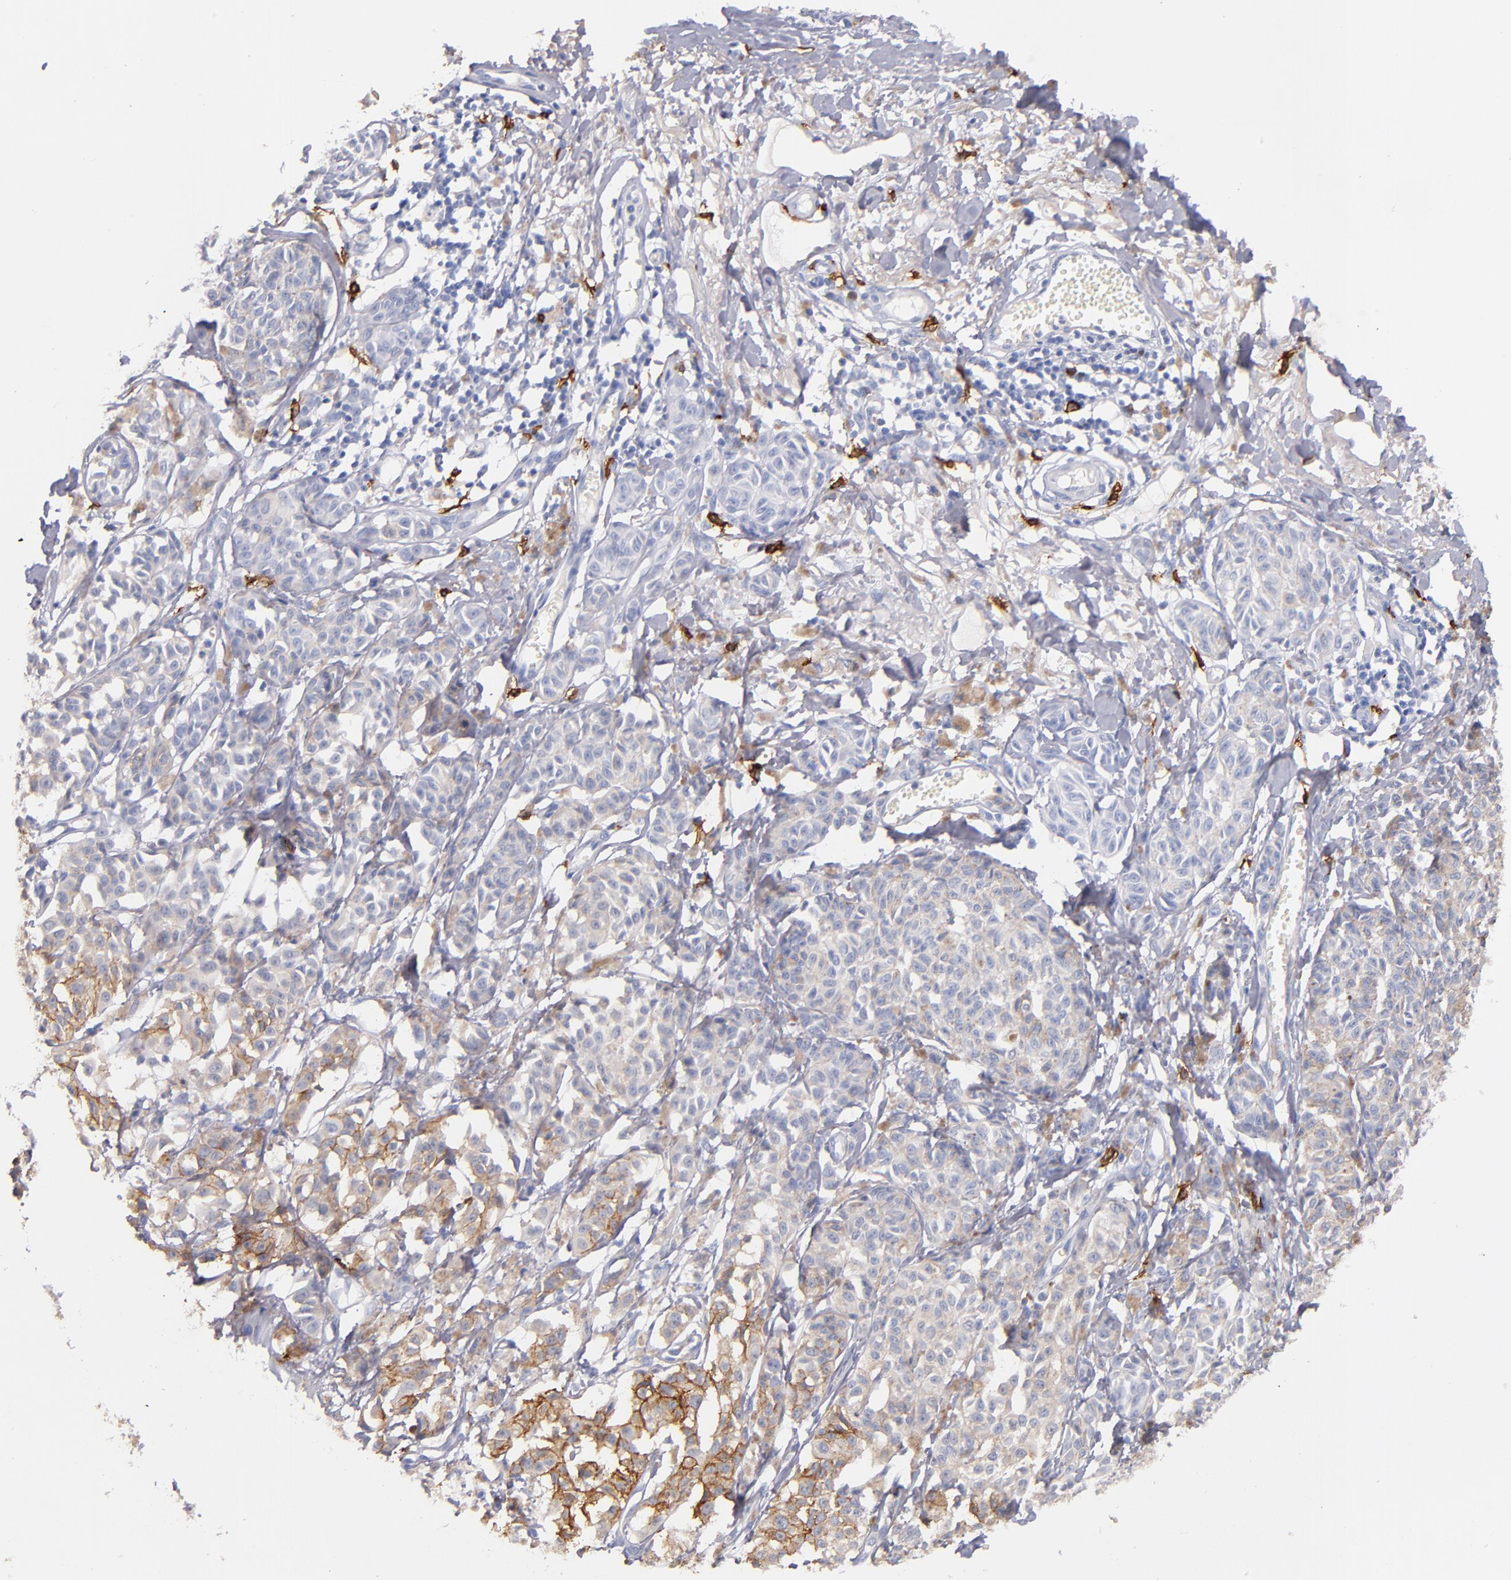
{"staining": {"intensity": "moderate", "quantity": "25%-75%", "location": "cytoplasmic/membranous"}, "tissue": "melanoma", "cell_type": "Tumor cells", "image_type": "cancer", "snomed": [{"axis": "morphology", "description": "Malignant melanoma, NOS"}, {"axis": "topography", "description": "Skin"}], "caption": "High-power microscopy captured an IHC histopathology image of melanoma, revealing moderate cytoplasmic/membranous positivity in approximately 25%-75% of tumor cells.", "gene": "KIT", "patient": {"sex": "male", "age": 76}}